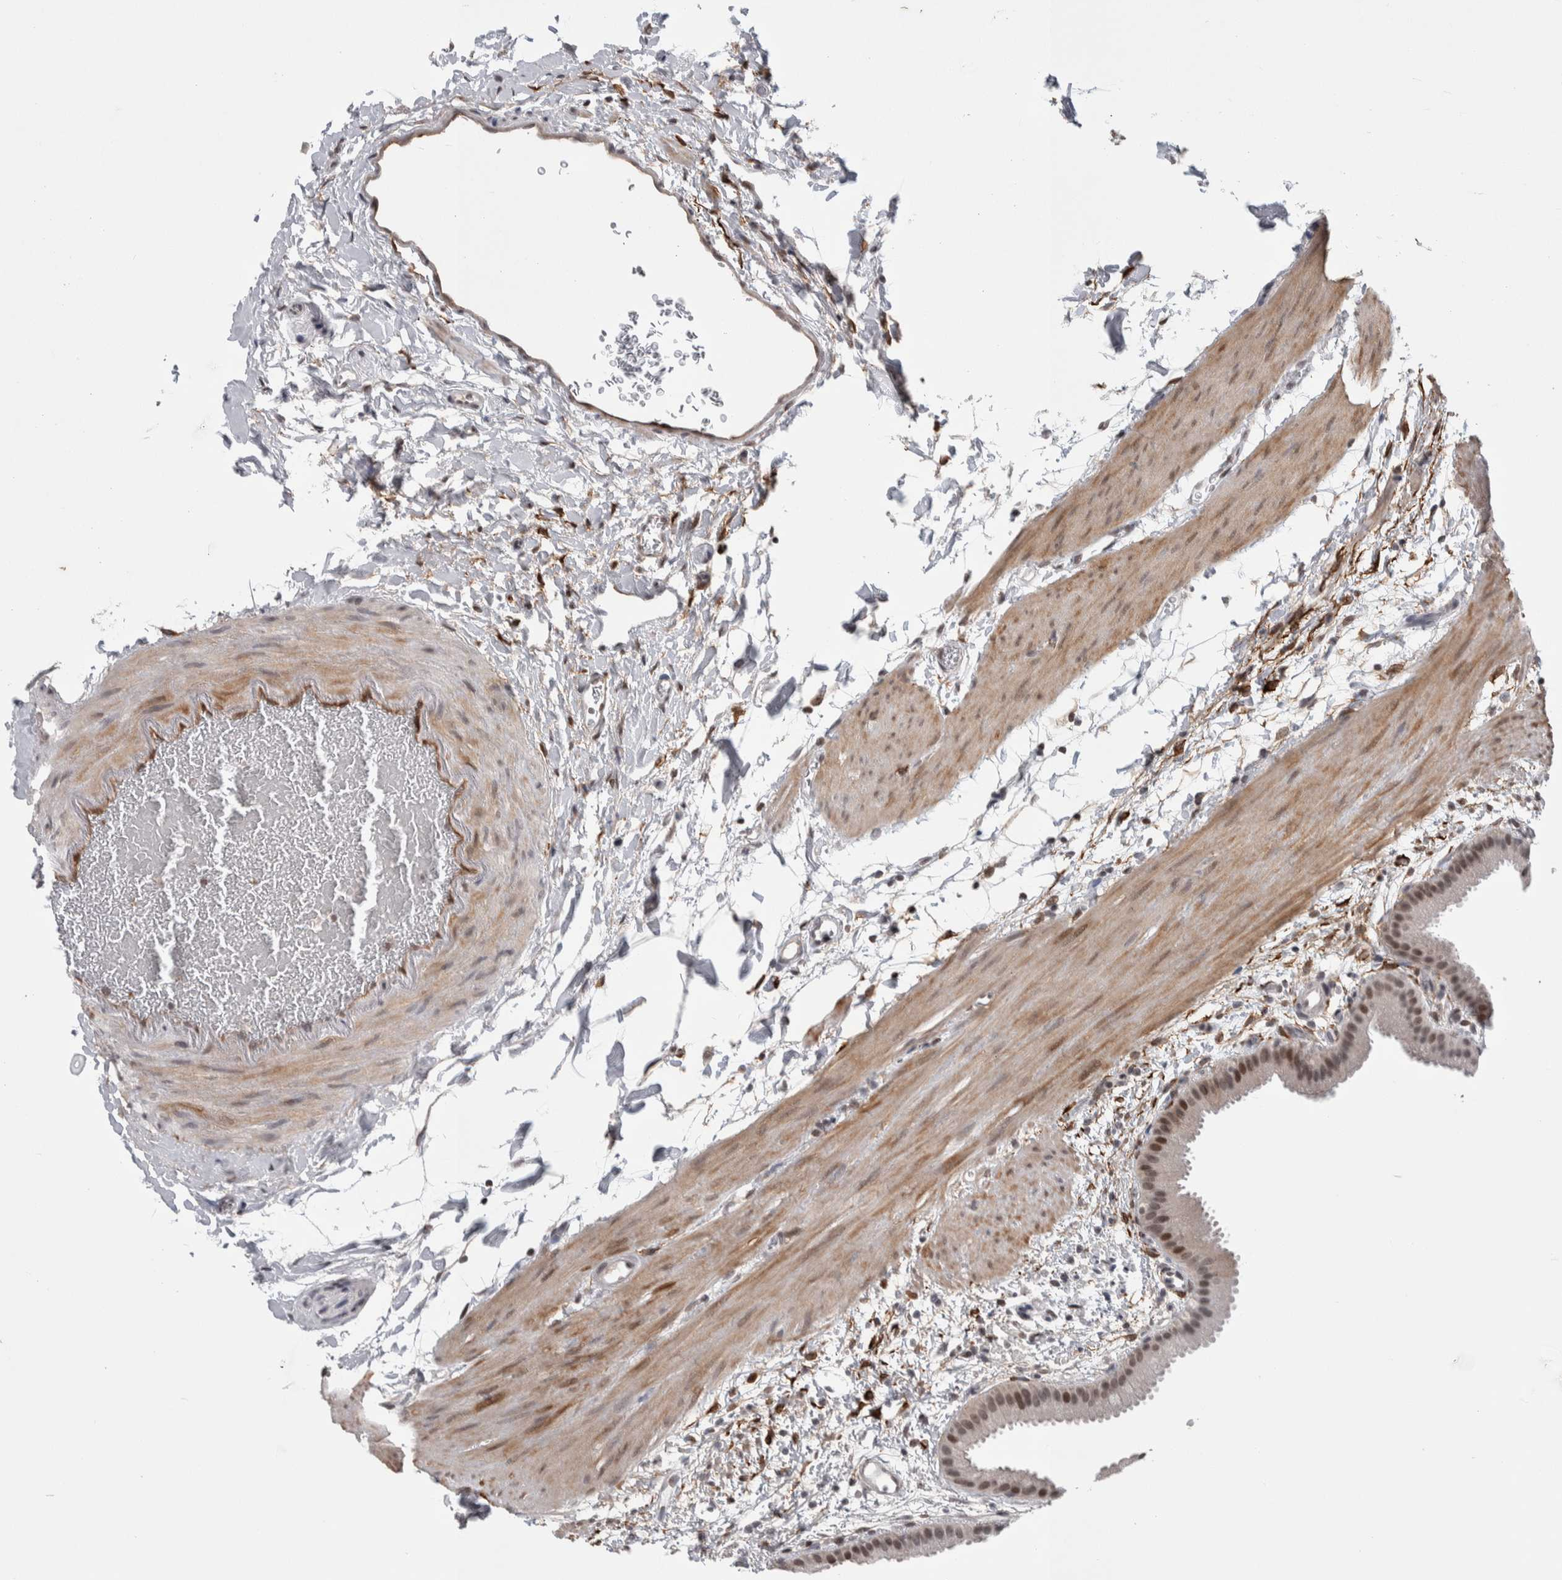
{"staining": {"intensity": "strong", "quantity": "25%-75%", "location": "nuclear"}, "tissue": "gallbladder", "cell_type": "Glandular cells", "image_type": "normal", "snomed": [{"axis": "morphology", "description": "Normal tissue, NOS"}, {"axis": "topography", "description": "Gallbladder"}], "caption": "Immunohistochemical staining of unremarkable human gallbladder exhibits strong nuclear protein positivity in about 25%-75% of glandular cells. (Stains: DAB in brown, nuclei in blue, Microscopy: brightfield microscopy at high magnification).", "gene": "ZSCAN21", "patient": {"sex": "female", "age": 64}}